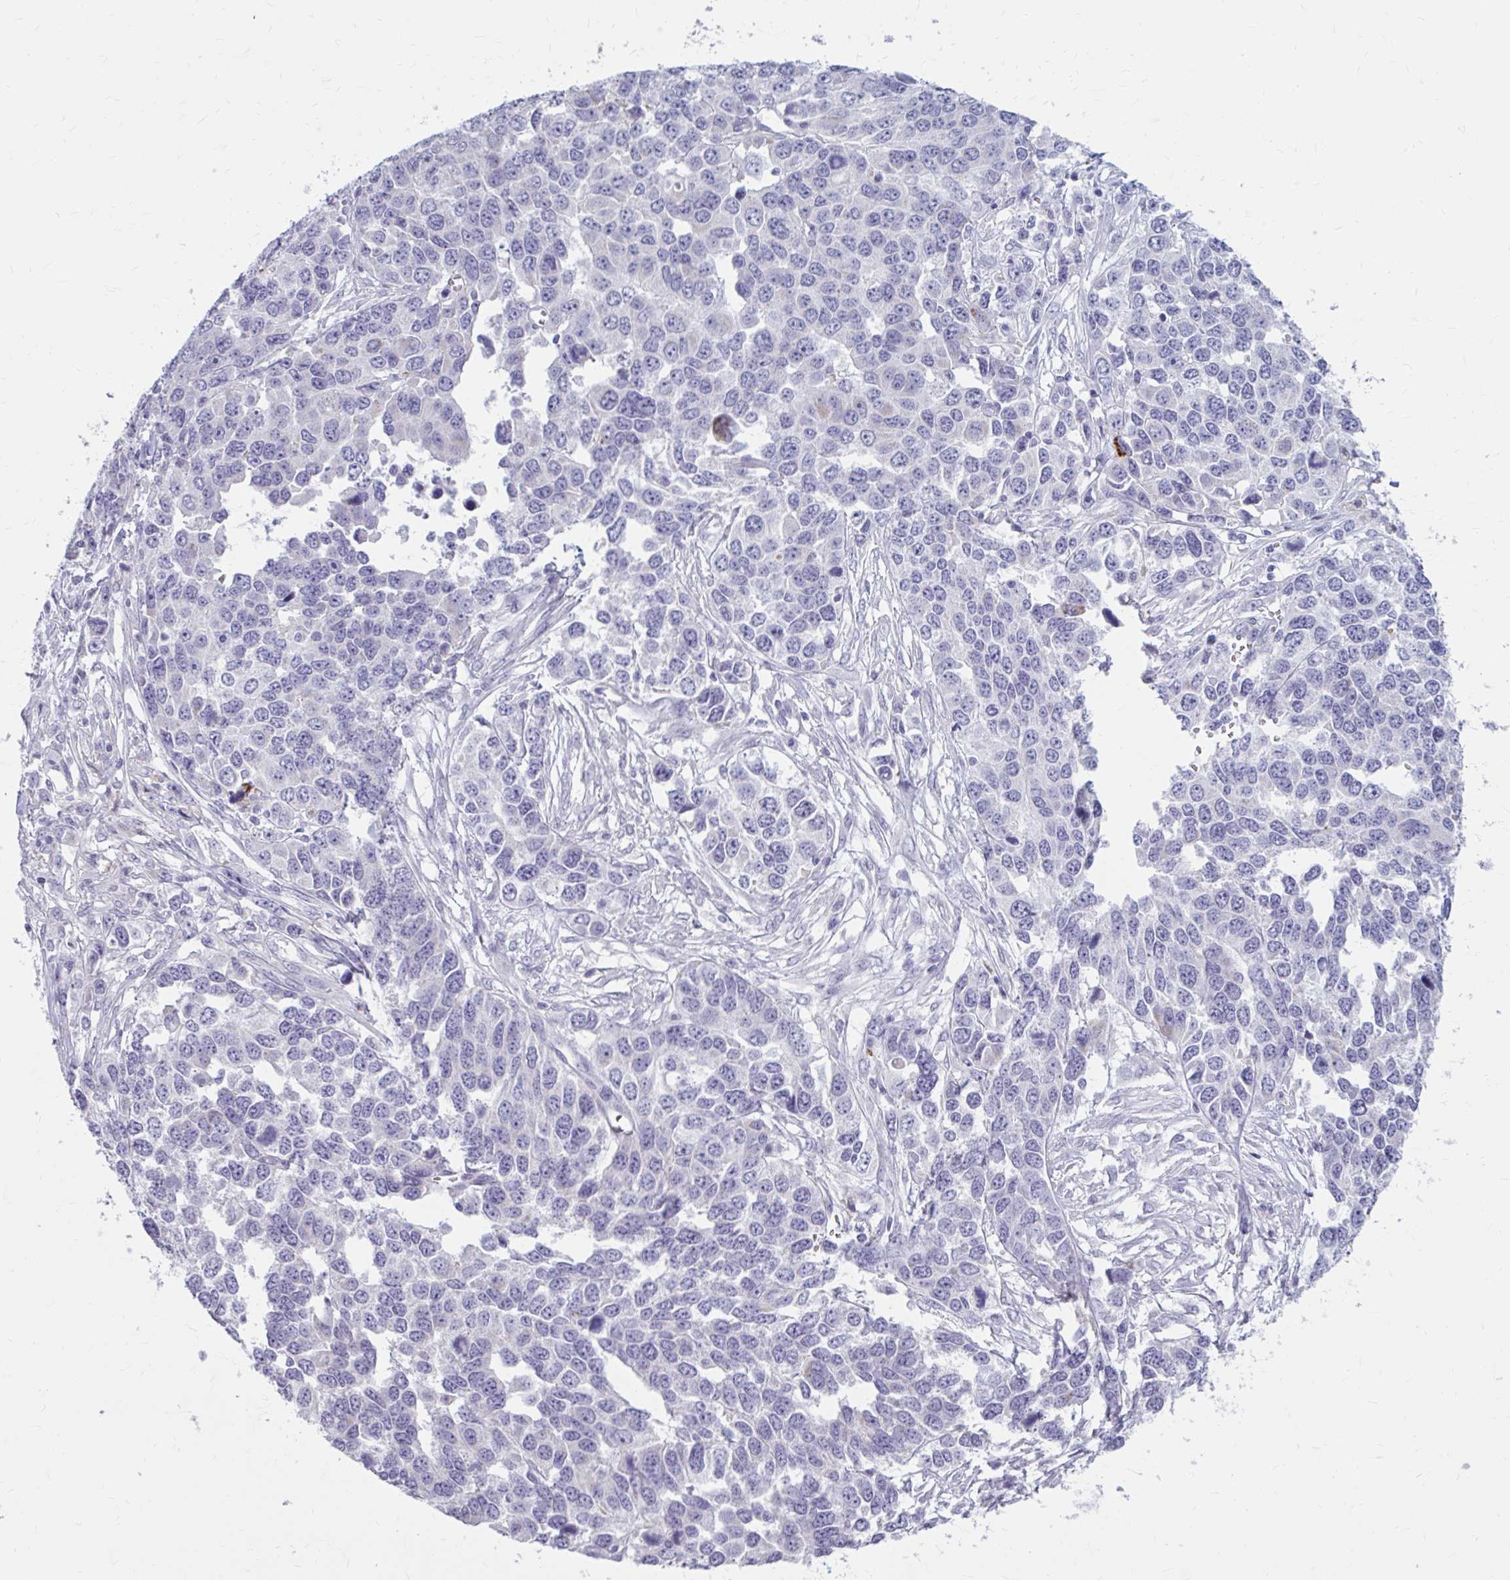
{"staining": {"intensity": "negative", "quantity": "none", "location": "none"}, "tissue": "ovarian cancer", "cell_type": "Tumor cells", "image_type": "cancer", "snomed": [{"axis": "morphology", "description": "Cystadenocarcinoma, serous, NOS"}, {"axis": "topography", "description": "Ovary"}], "caption": "Immunohistochemical staining of human serous cystadenocarcinoma (ovarian) exhibits no significant expression in tumor cells. (Stains: DAB IHC with hematoxylin counter stain, Microscopy: brightfield microscopy at high magnification).", "gene": "MSMO1", "patient": {"sex": "female", "age": 76}}